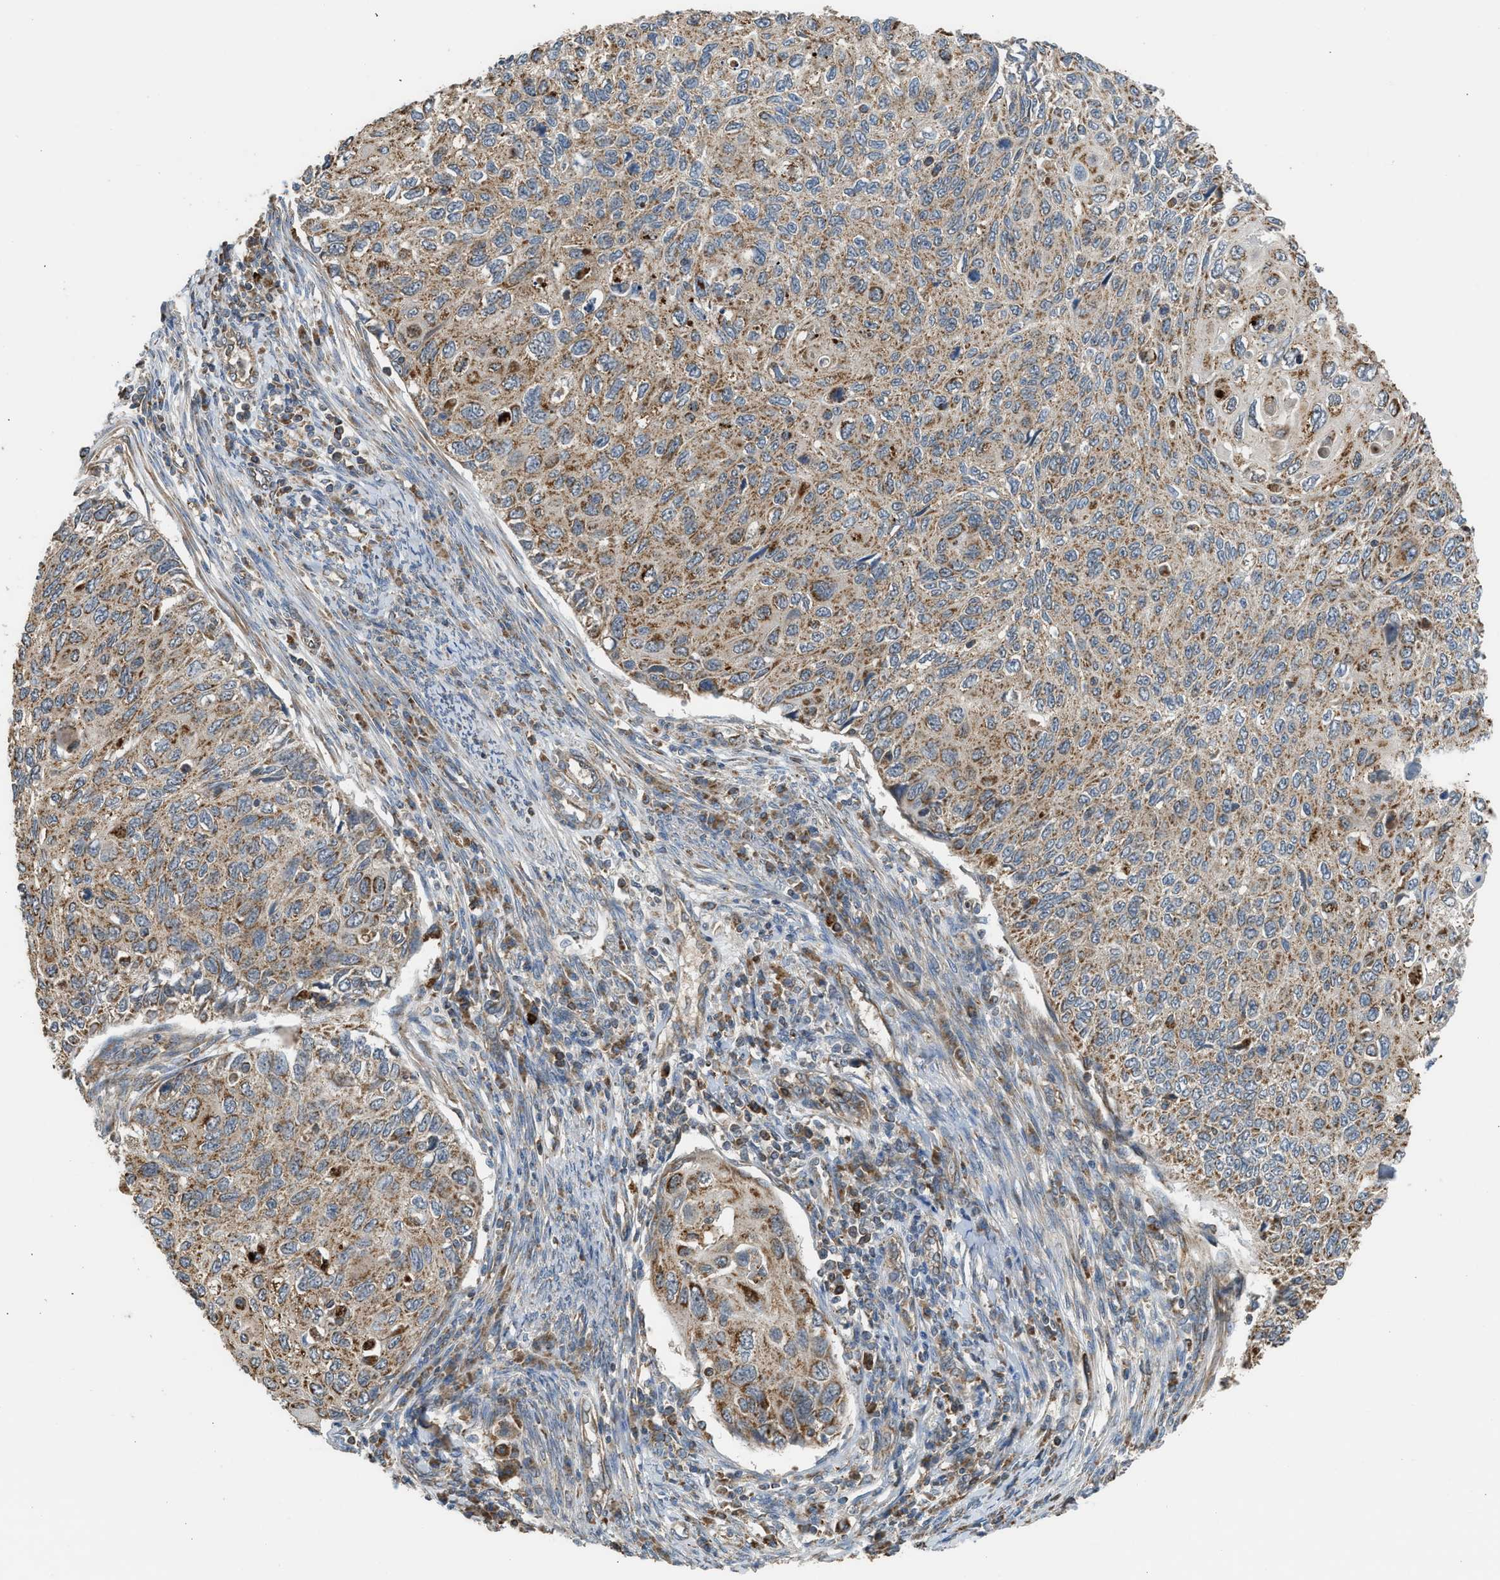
{"staining": {"intensity": "moderate", "quantity": ">75%", "location": "cytoplasmic/membranous"}, "tissue": "cervical cancer", "cell_type": "Tumor cells", "image_type": "cancer", "snomed": [{"axis": "morphology", "description": "Squamous cell carcinoma, NOS"}, {"axis": "topography", "description": "Cervix"}], "caption": "An image of cervical cancer (squamous cell carcinoma) stained for a protein displays moderate cytoplasmic/membranous brown staining in tumor cells.", "gene": "STARD3", "patient": {"sex": "female", "age": 70}}